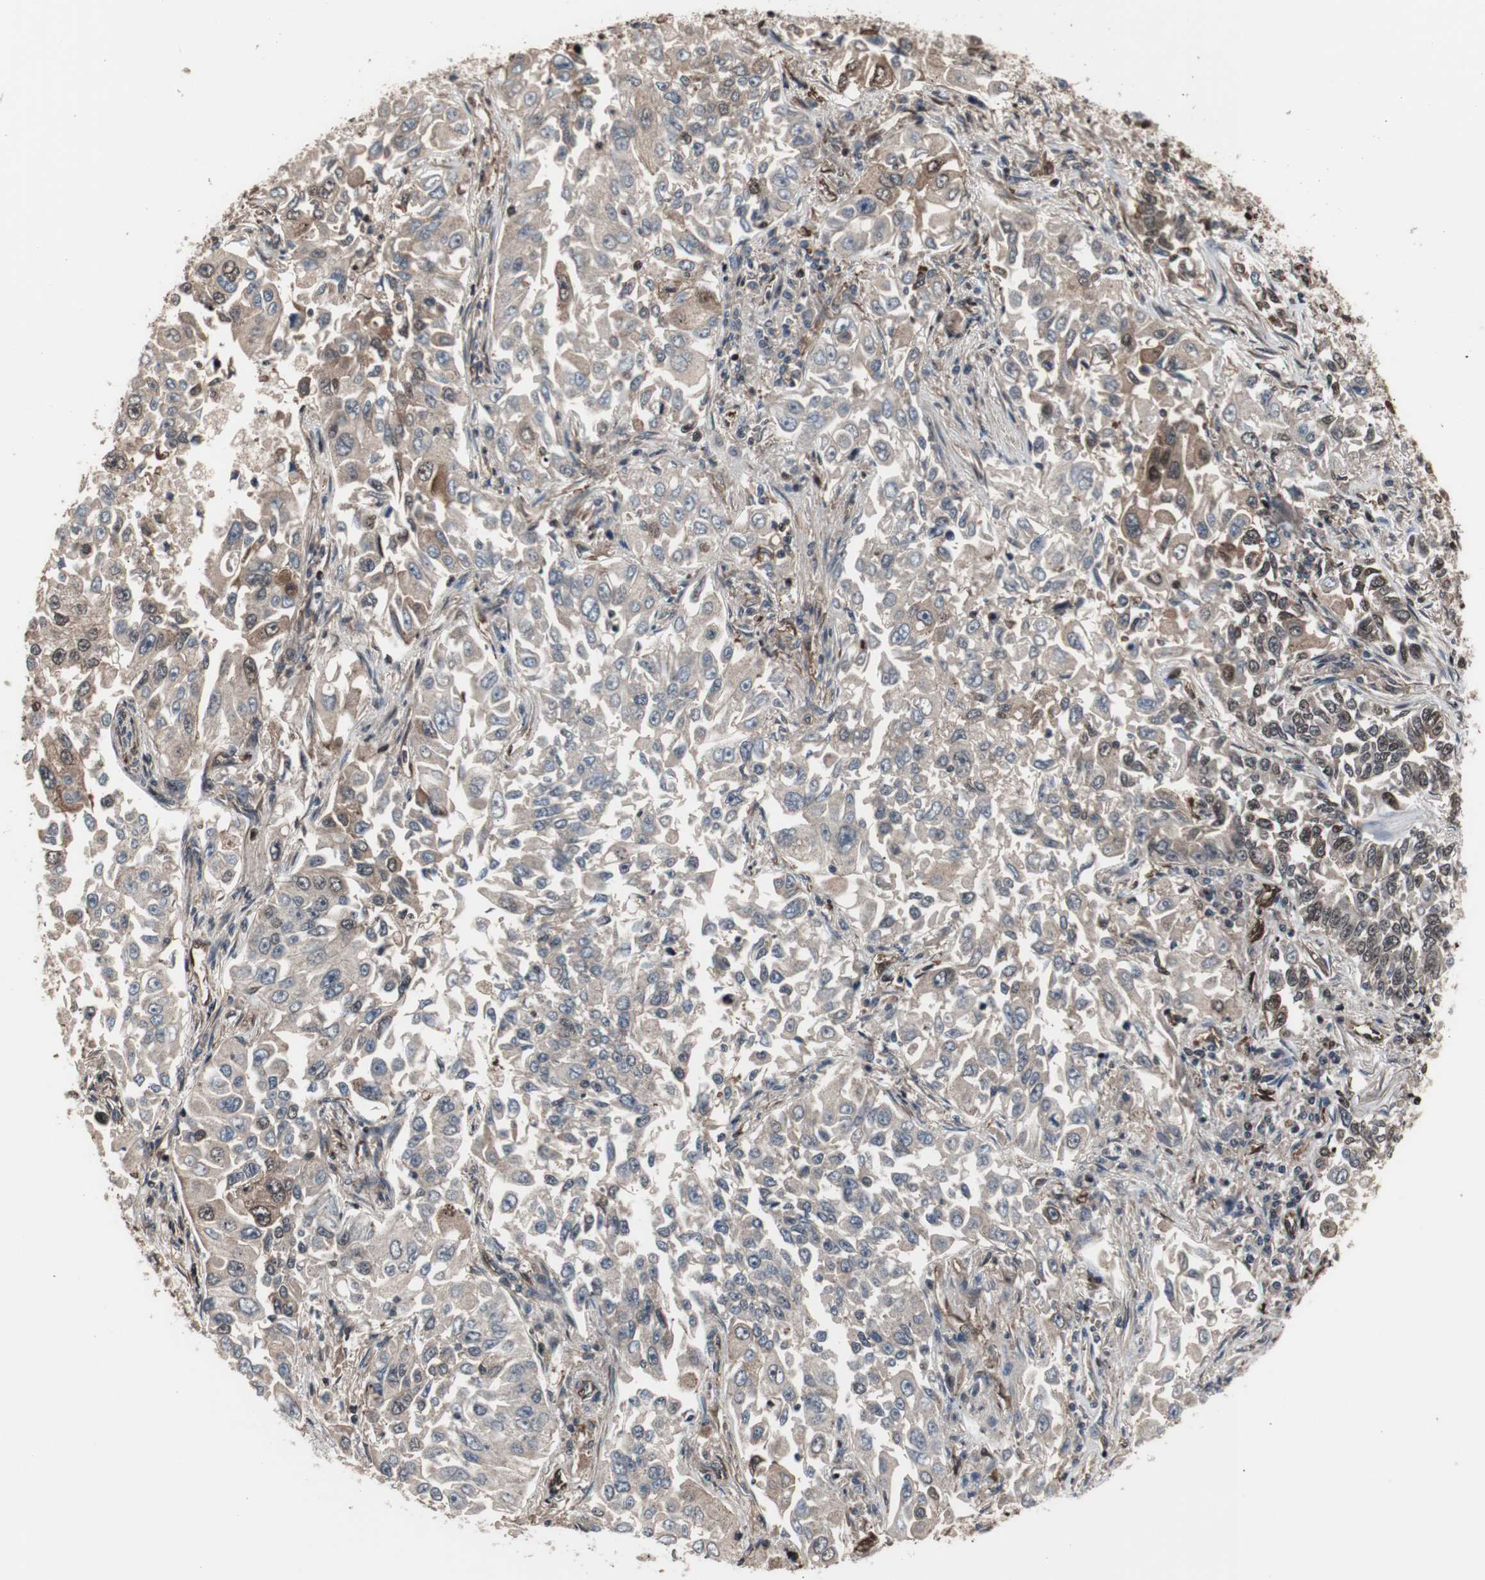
{"staining": {"intensity": "strong", "quantity": "<25%", "location": "cytoplasmic/membranous"}, "tissue": "lung cancer", "cell_type": "Tumor cells", "image_type": "cancer", "snomed": [{"axis": "morphology", "description": "Adenocarcinoma, NOS"}, {"axis": "topography", "description": "Lung"}], "caption": "A photomicrograph of adenocarcinoma (lung) stained for a protein displays strong cytoplasmic/membranous brown staining in tumor cells. The staining is performed using DAB (3,3'-diaminobenzidine) brown chromogen to label protein expression. The nuclei are counter-stained blue using hematoxylin.", "gene": "POGZ", "patient": {"sex": "male", "age": 84}}